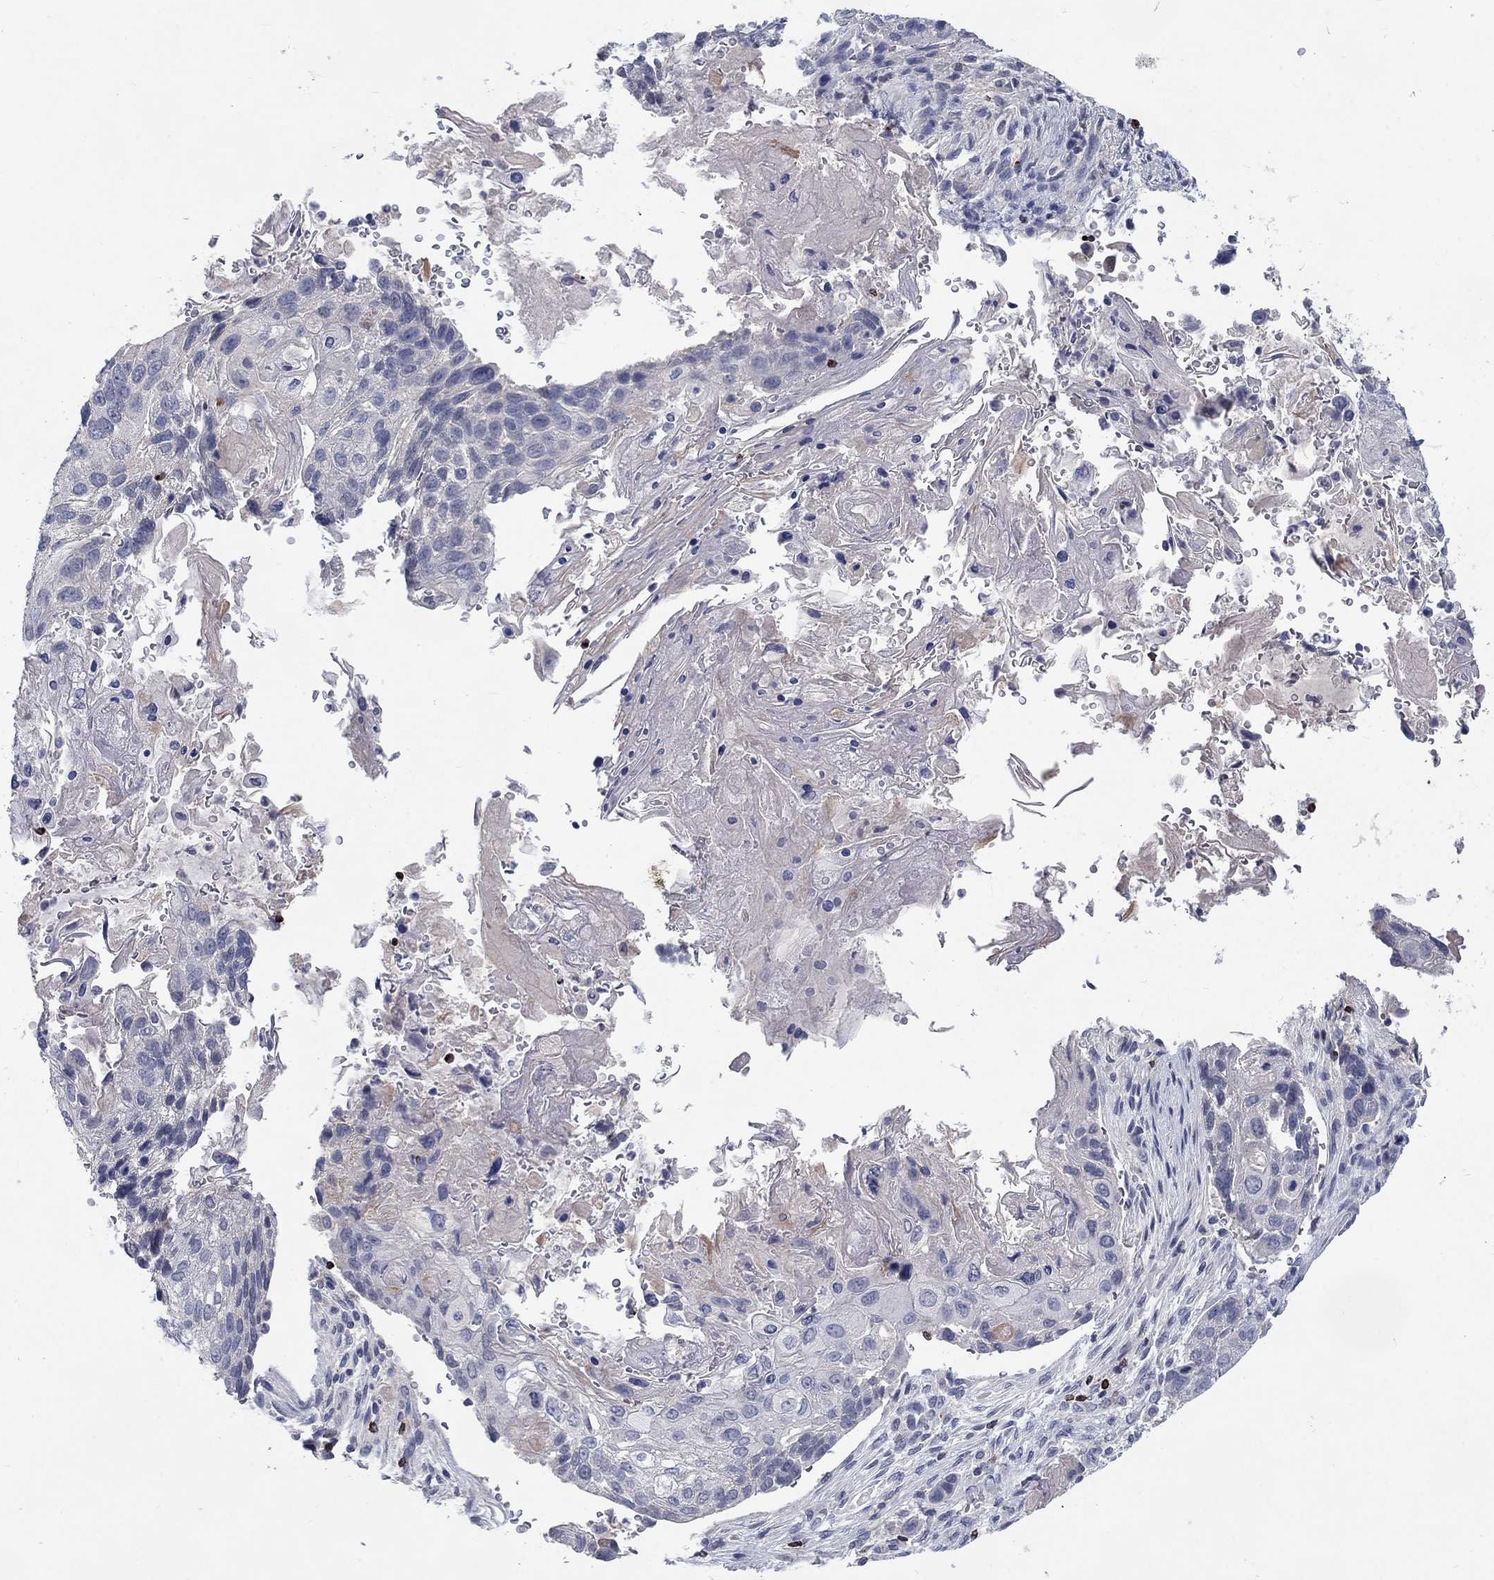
{"staining": {"intensity": "negative", "quantity": "none", "location": "none"}, "tissue": "lung cancer", "cell_type": "Tumor cells", "image_type": "cancer", "snomed": [{"axis": "morphology", "description": "Normal tissue, NOS"}, {"axis": "morphology", "description": "Squamous cell carcinoma, NOS"}, {"axis": "topography", "description": "Bronchus"}, {"axis": "topography", "description": "Lung"}], "caption": "Lung cancer (squamous cell carcinoma) was stained to show a protein in brown. There is no significant expression in tumor cells.", "gene": "GZMA", "patient": {"sex": "male", "age": 69}}